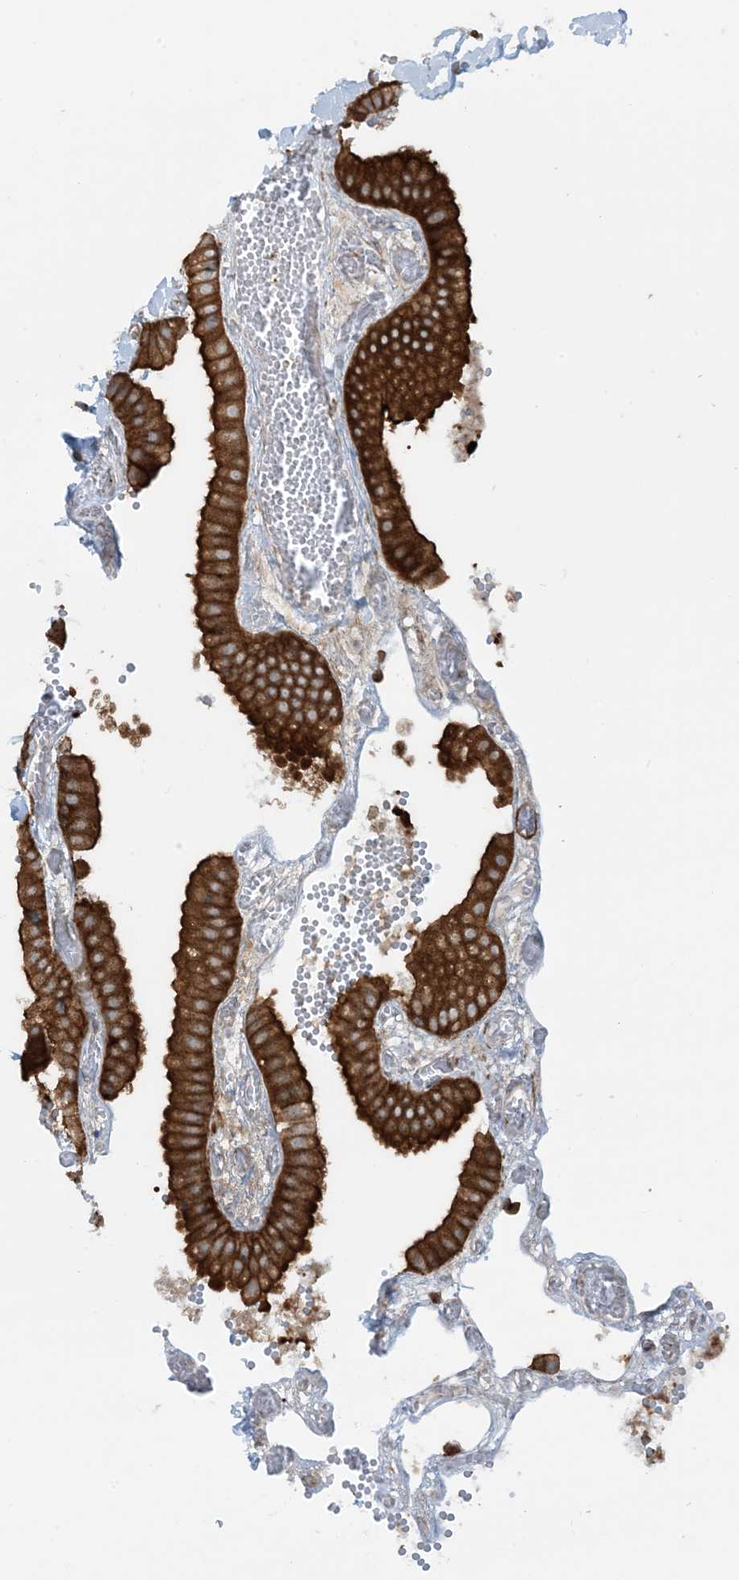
{"staining": {"intensity": "strong", "quantity": ">75%", "location": "cytoplasmic/membranous"}, "tissue": "gallbladder", "cell_type": "Glandular cells", "image_type": "normal", "snomed": [{"axis": "morphology", "description": "Normal tissue, NOS"}, {"axis": "topography", "description": "Gallbladder"}], "caption": "High-power microscopy captured an immunohistochemistry image of normal gallbladder, revealing strong cytoplasmic/membranous staining in about >75% of glandular cells. The protein of interest is shown in brown color, while the nuclei are stained blue.", "gene": "STAM2", "patient": {"sex": "female", "age": 64}}